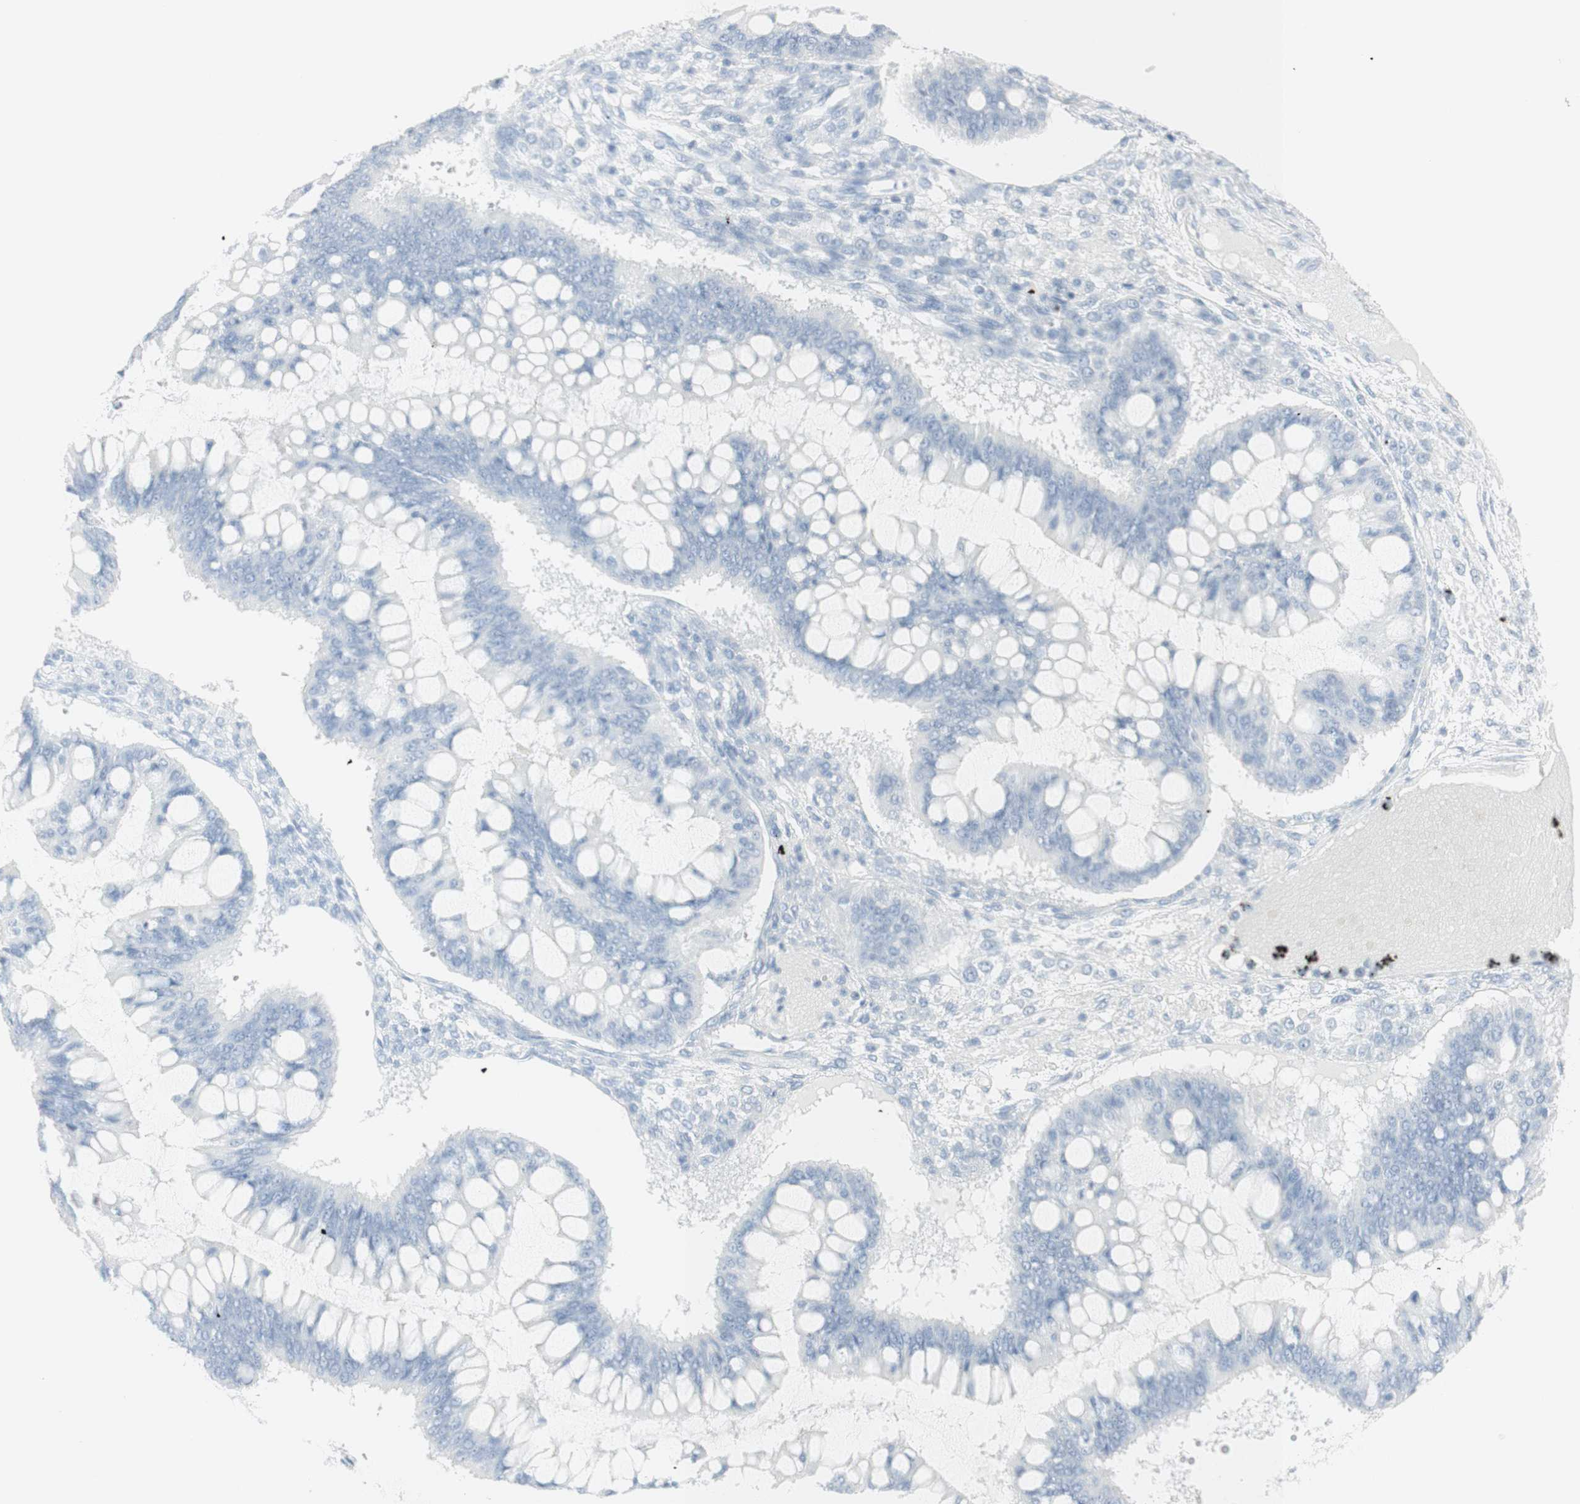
{"staining": {"intensity": "negative", "quantity": "none", "location": "none"}, "tissue": "ovarian cancer", "cell_type": "Tumor cells", "image_type": "cancer", "snomed": [{"axis": "morphology", "description": "Cystadenocarcinoma, mucinous, NOS"}, {"axis": "topography", "description": "Ovary"}], "caption": "Immunohistochemical staining of ovarian cancer (mucinous cystadenocarcinoma) displays no significant staining in tumor cells.", "gene": "NAPSA", "patient": {"sex": "female", "age": 73}}